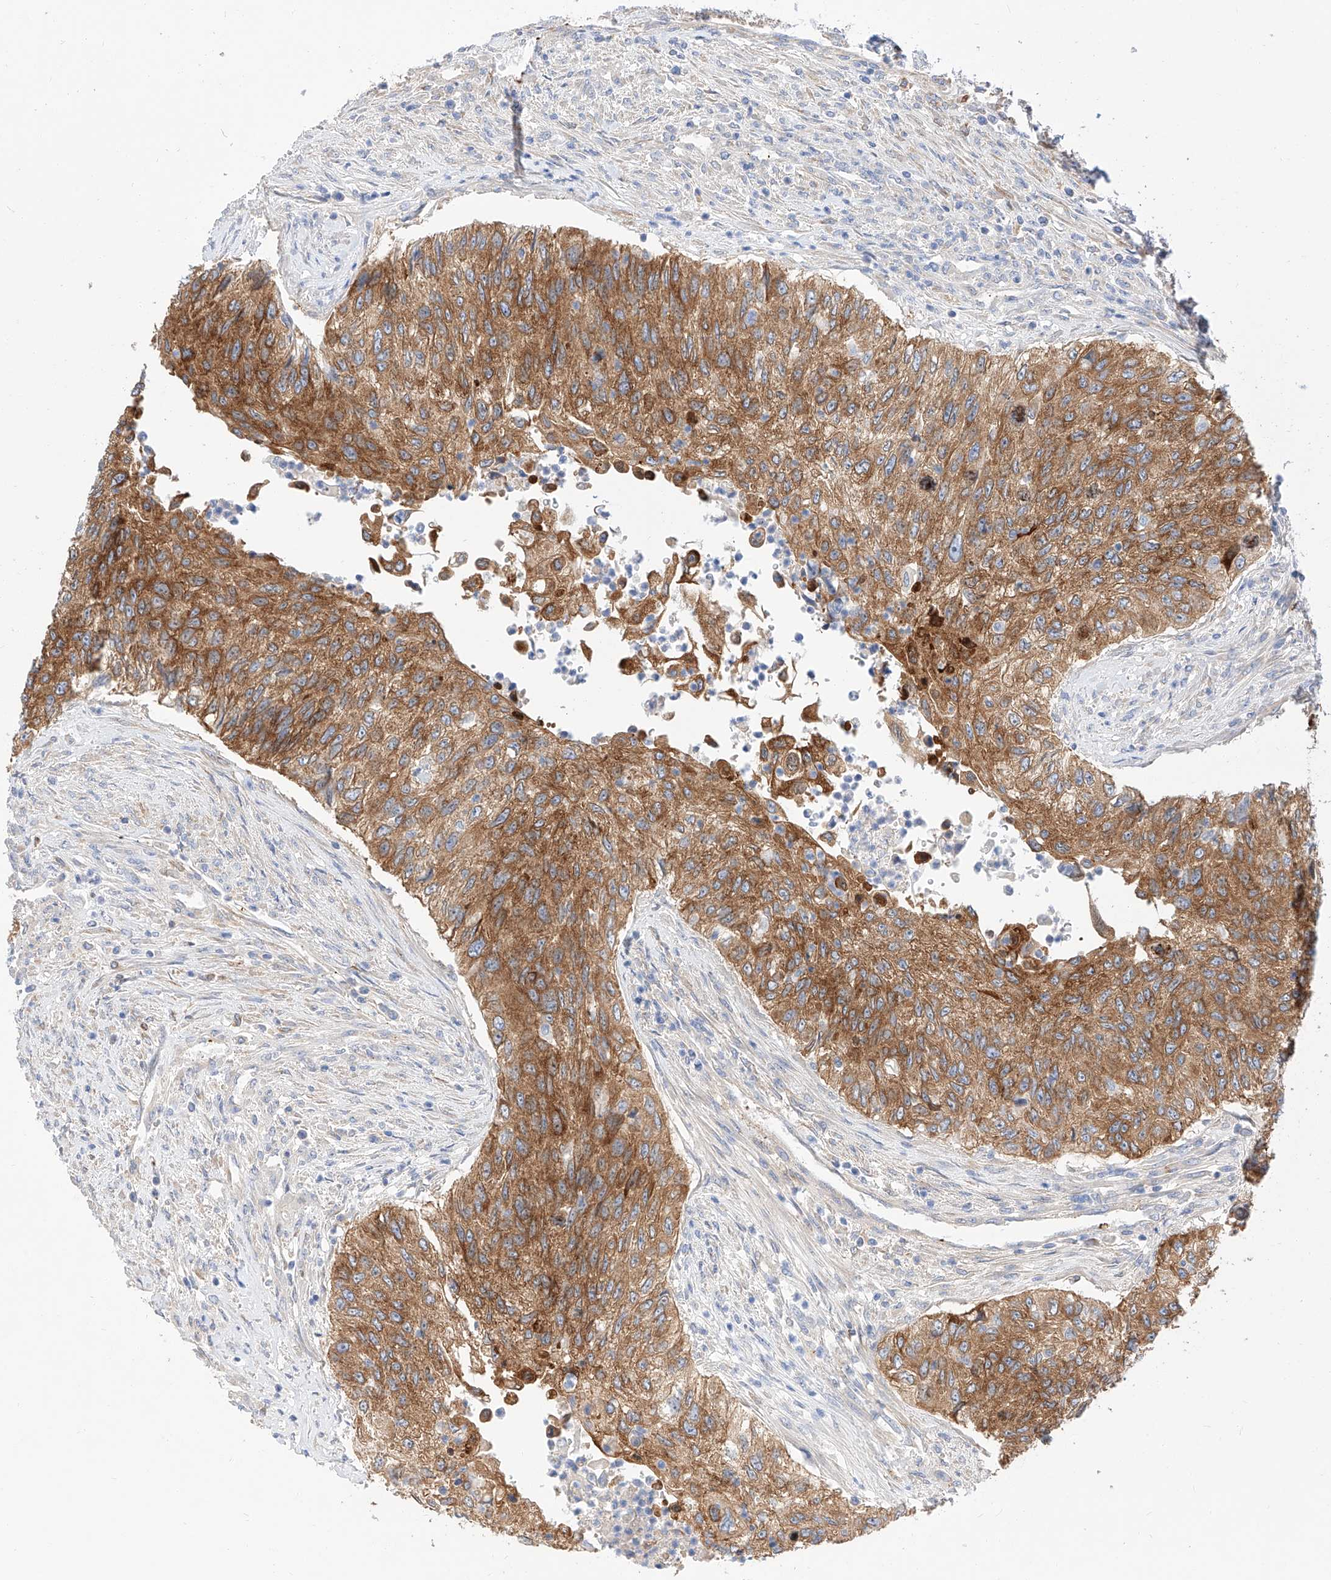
{"staining": {"intensity": "moderate", "quantity": ">75%", "location": "cytoplasmic/membranous"}, "tissue": "urothelial cancer", "cell_type": "Tumor cells", "image_type": "cancer", "snomed": [{"axis": "morphology", "description": "Urothelial carcinoma, High grade"}, {"axis": "topography", "description": "Urinary bladder"}], "caption": "Protein expression analysis of high-grade urothelial carcinoma reveals moderate cytoplasmic/membranous positivity in about >75% of tumor cells.", "gene": "MAP7", "patient": {"sex": "female", "age": 60}}